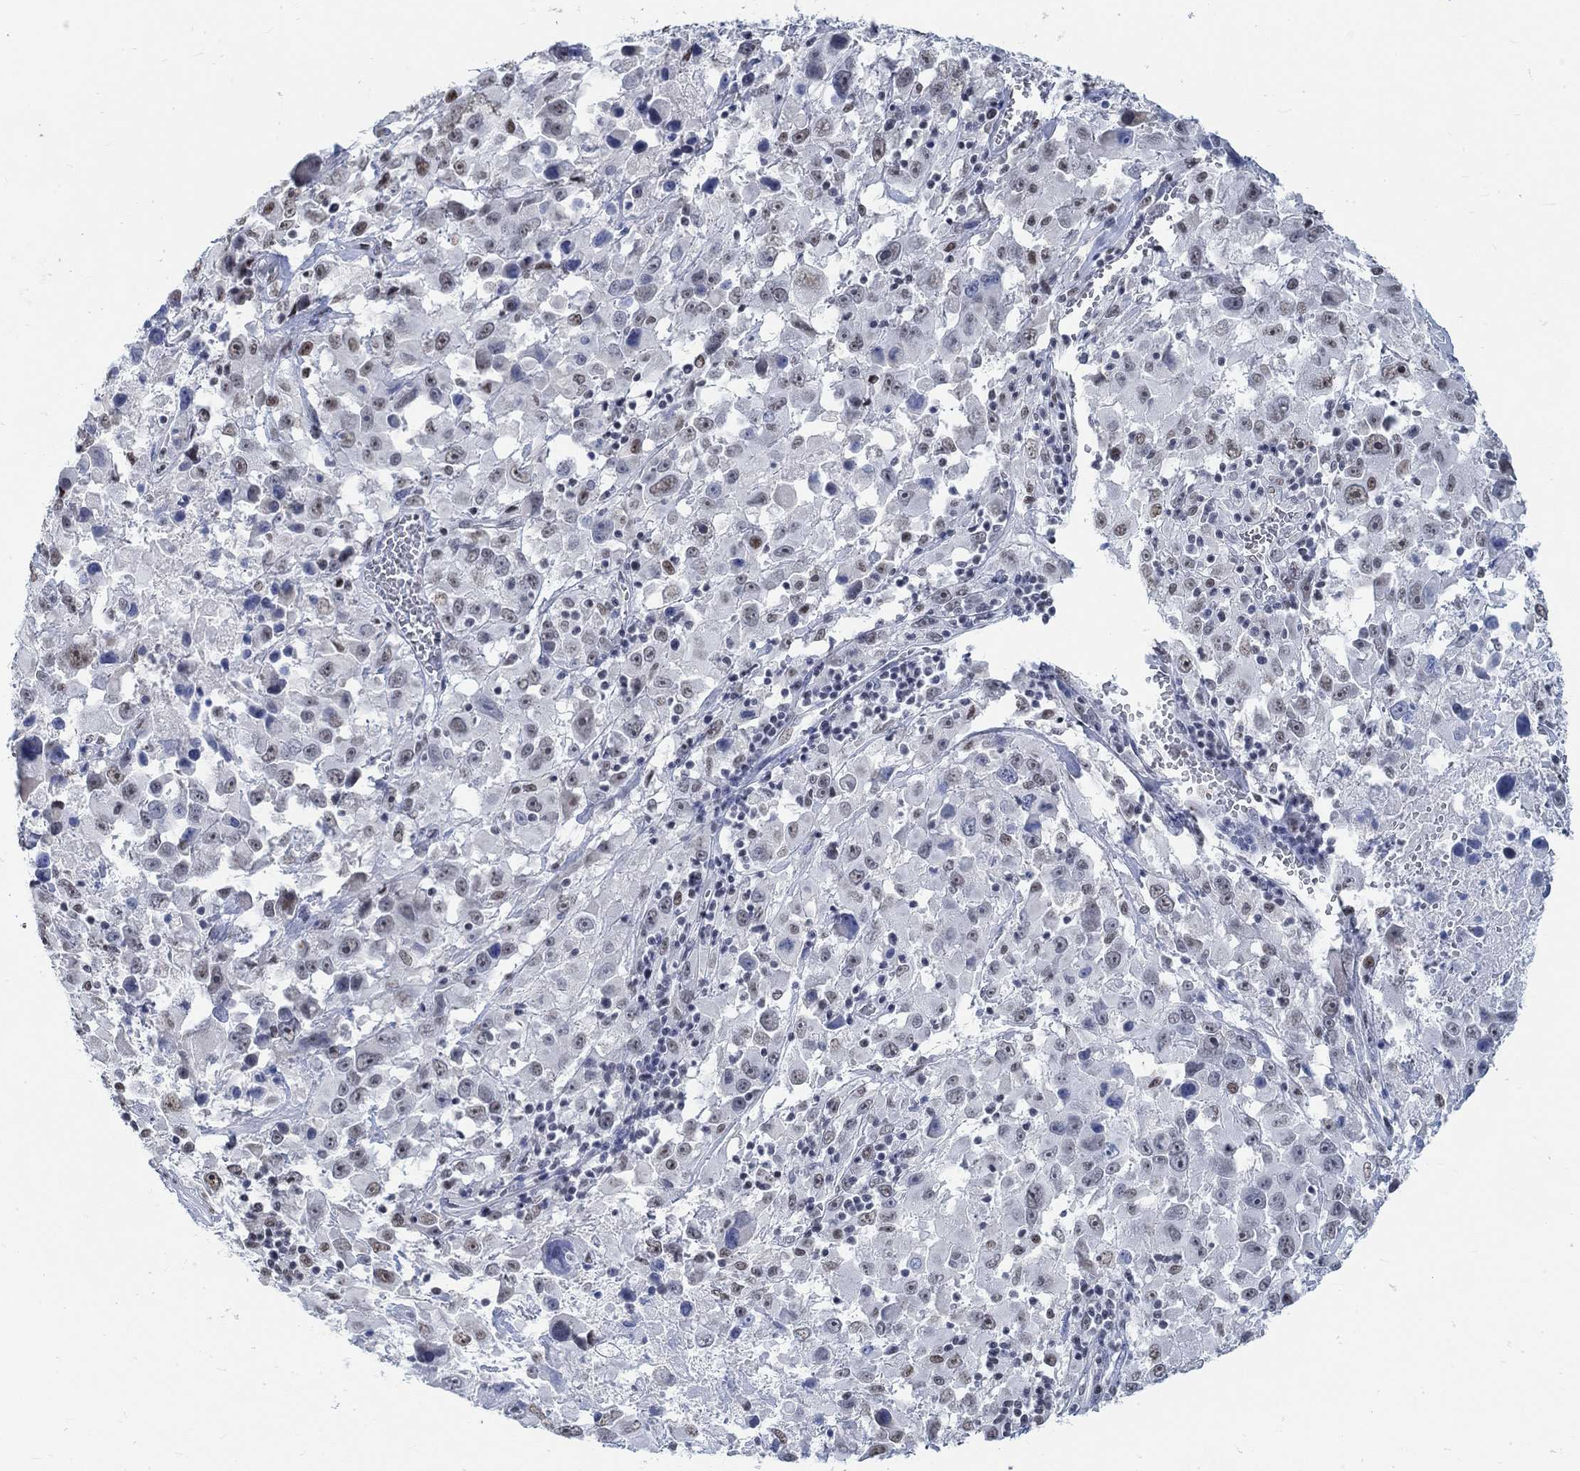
{"staining": {"intensity": "negative", "quantity": "none", "location": "none"}, "tissue": "melanoma", "cell_type": "Tumor cells", "image_type": "cancer", "snomed": [{"axis": "morphology", "description": "Malignant melanoma, Metastatic site"}, {"axis": "topography", "description": "Lymph node"}], "caption": "IHC of malignant melanoma (metastatic site) exhibits no positivity in tumor cells.", "gene": "KCNH8", "patient": {"sex": "male", "age": 50}}